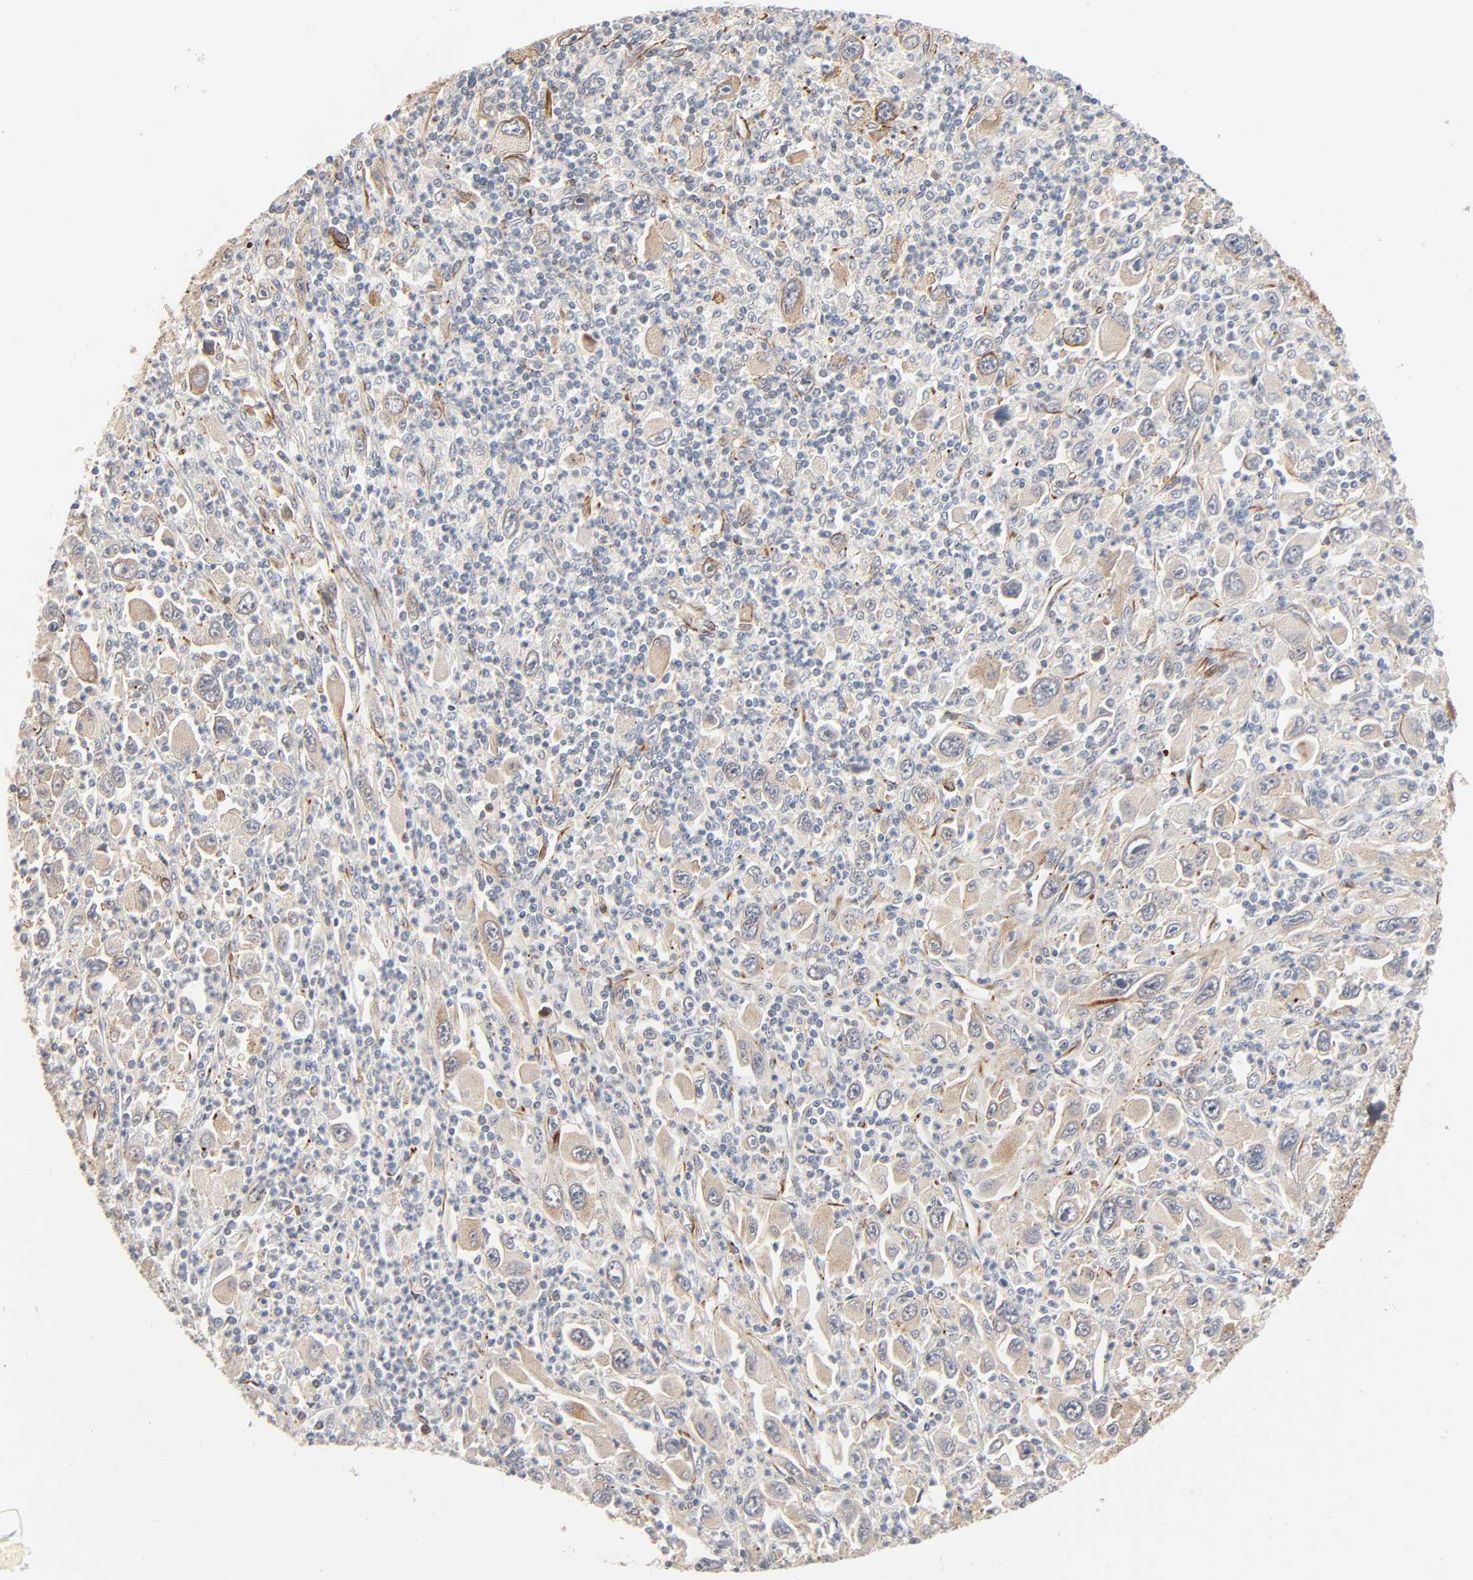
{"staining": {"intensity": "weak", "quantity": ">75%", "location": "cytoplasmic/membranous"}, "tissue": "melanoma", "cell_type": "Tumor cells", "image_type": "cancer", "snomed": [{"axis": "morphology", "description": "Malignant melanoma, Metastatic site"}, {"axis": "topography", "description": "Skin"}], "caption": "Malignant melanoma (metastatic site) stained for a protein (brown) displays weak cytoplasmic/membranous positive staining in approximately >75% of tumor cells.", "gene": "REEP6", "patient": {"sex": "female", "age": 56}}